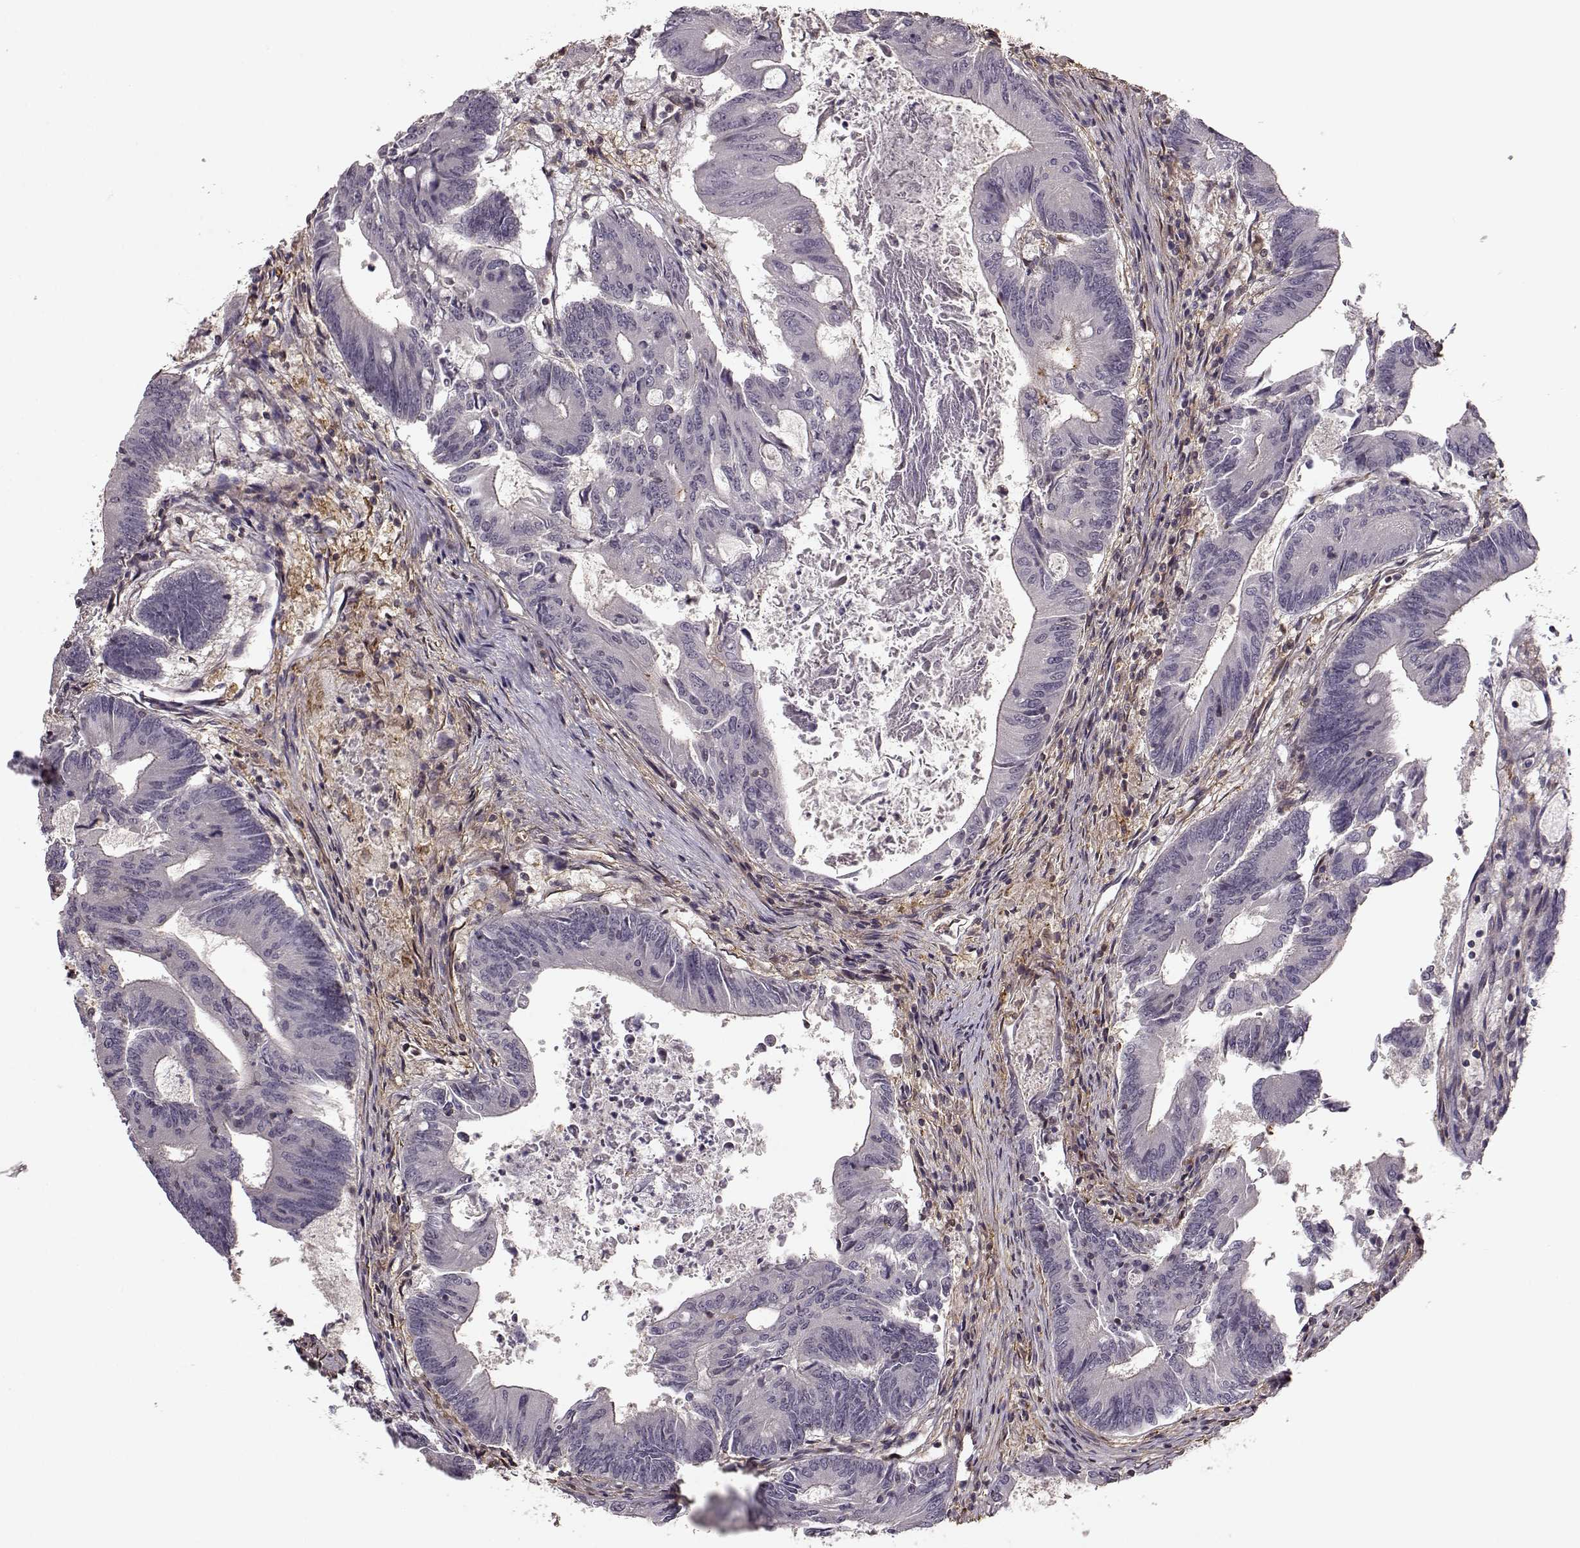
{"staining": {"intensity": "negative", "quantity": "none", "location": "none"}, "tissue": "colorectal cancer", "cell_type": "Tumor cells", "image_type": "cancer", "snomed": [{"axis": "morphology", "description": "Adenocarcinoma, NOS"}, {"axis": "topography", "description": "Colon"}], "caption": "This is a photomicrograph of immunohistochemistry staining of adenocarcinoma (colorectal), which shows no staining in tumor cells.", "gene": "MFSD1", "patient": {"sex": "female", "age": 70}}